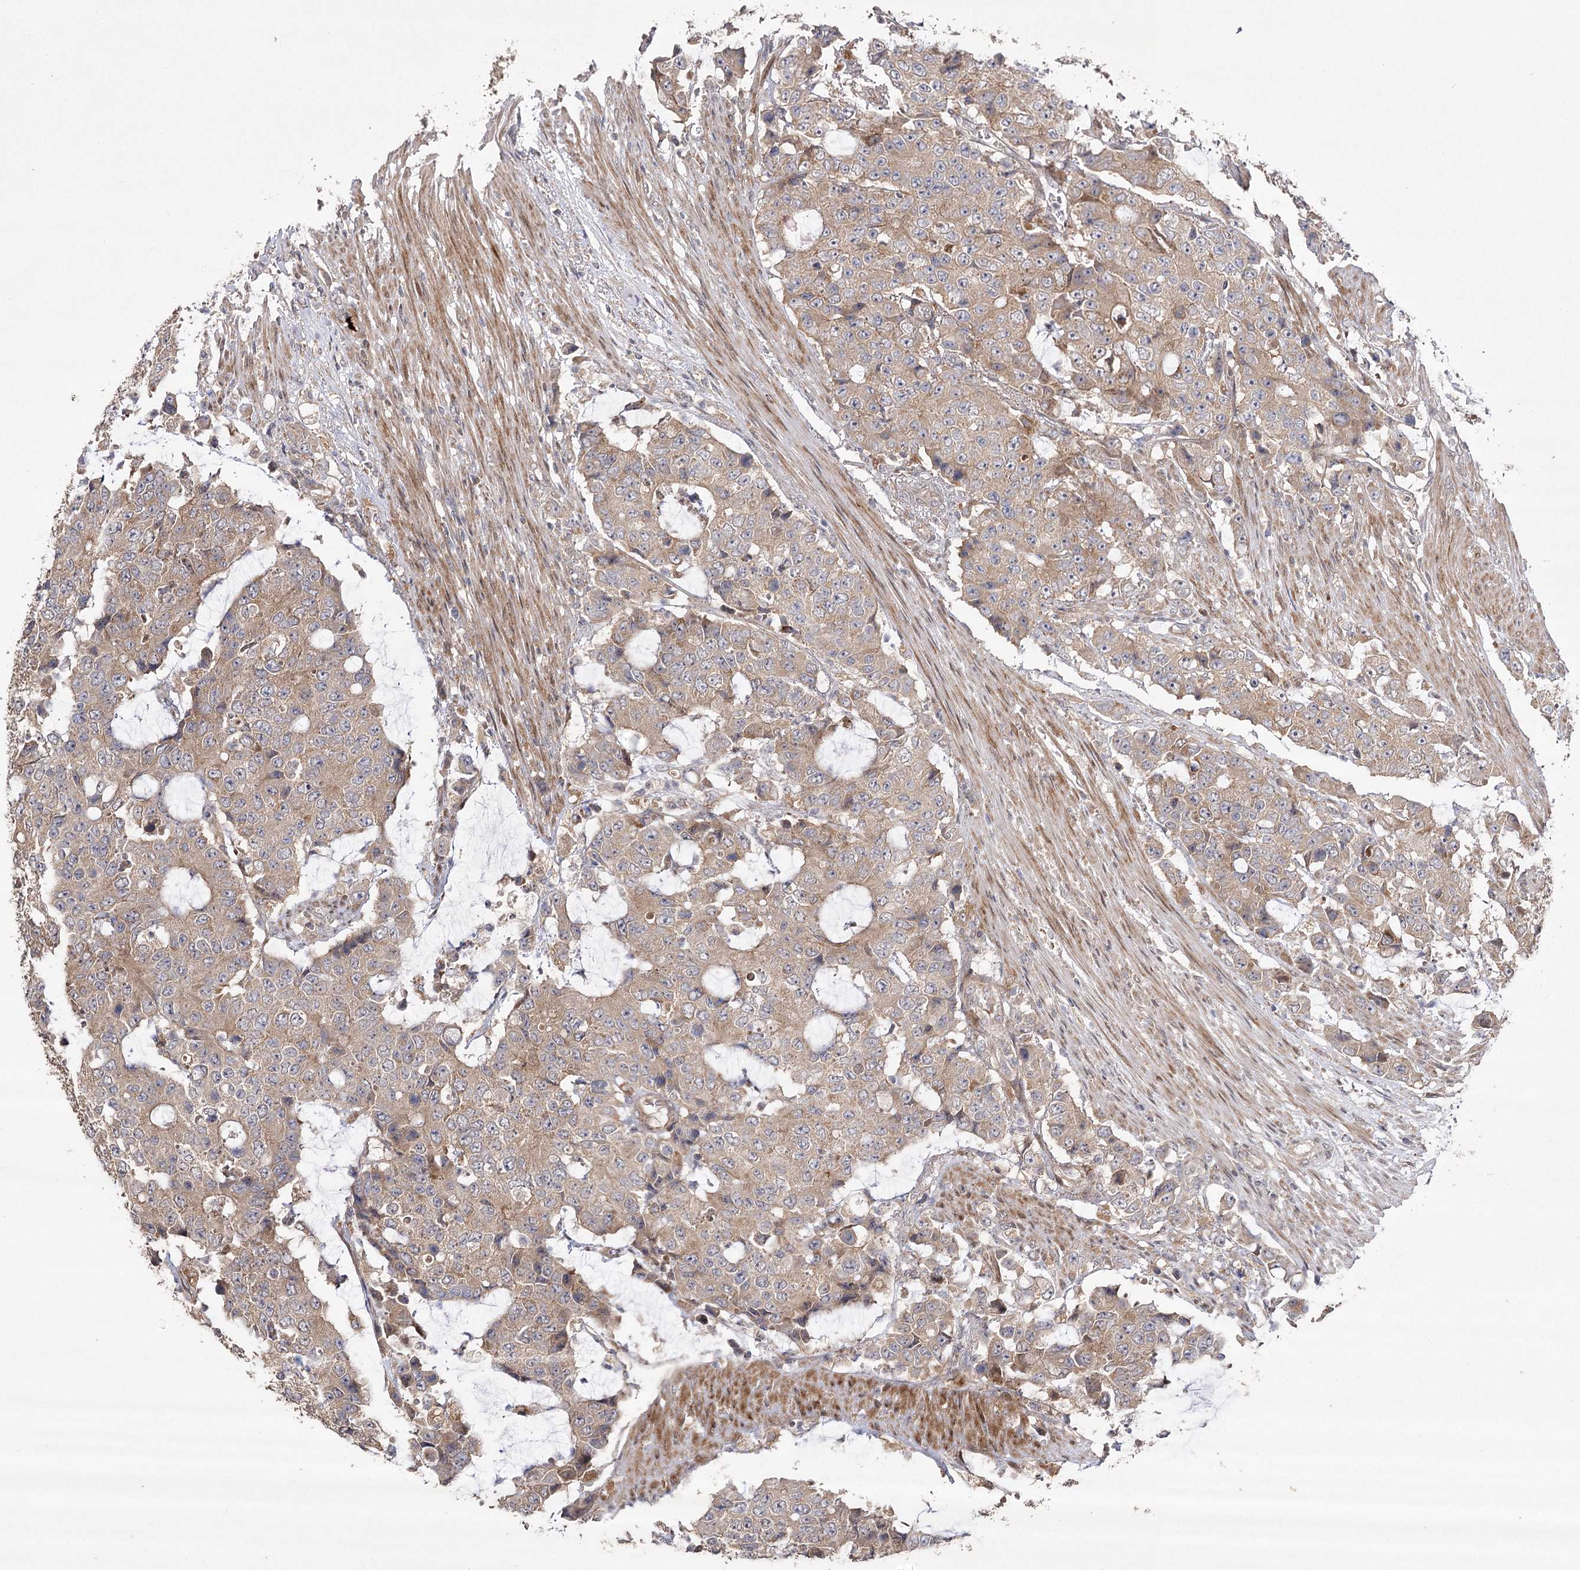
{"staining": {"intensity": "weak", "quantity": ">75%", "location": "cytoplasmic/membranous"}, "tissue": "colorectal cancer", "cell_type": "Tumor cells", "image_type": "cancer", "snomed": [{"axis": "morphology", "description": "Adenocarcinoma, NOS"}, {"axis": "topography", "description": "Colon"}], "caption": "DAB immunohistochemical staining of adenocarcinoma (colorectal) demonstrates weak cytoplasmic/membranous protein expression in about >75% of tumor cells.", "gene": "OBSL1", "patient": {"sex": "female", "age": 86}}